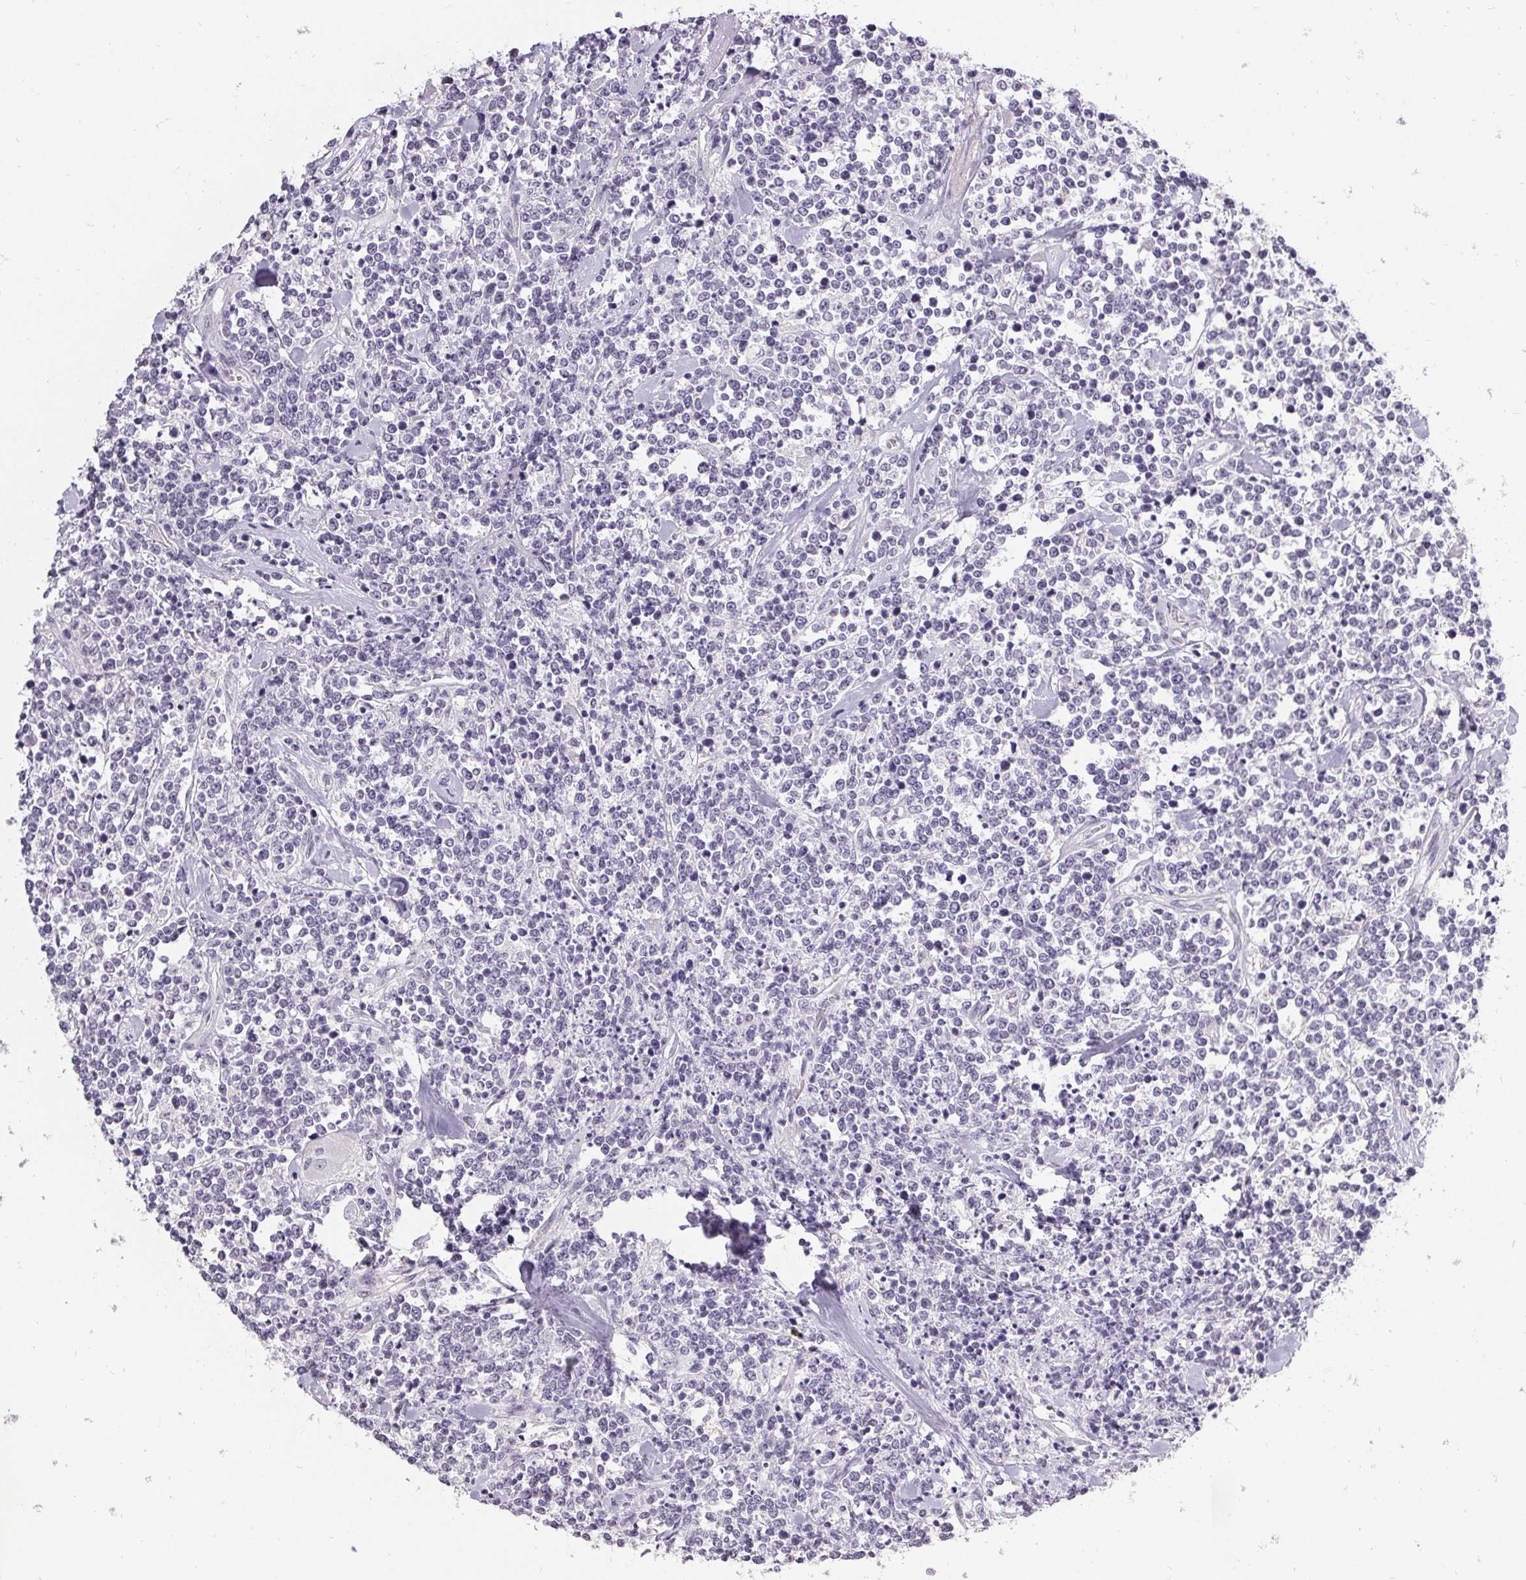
{"staining": {"intensity": "negative", "quantity": "none", "location": "none"}, "tissue": "lymphoma", "cell_type": "Tumor cells", "image_type": "cancer", "snomed": [{"axis": "morphology", "description": "Malignant lymphoma, non-Hodgkin's type, High grade"}, {"axis": "topography", "description": "Colon"}], "caption": "DAB immunohistochemical staining of lymphoma demonstrates no significant expression in tumor cells.", "gene": "PMEL", "patient": {"sex": "male", "age": 82}}